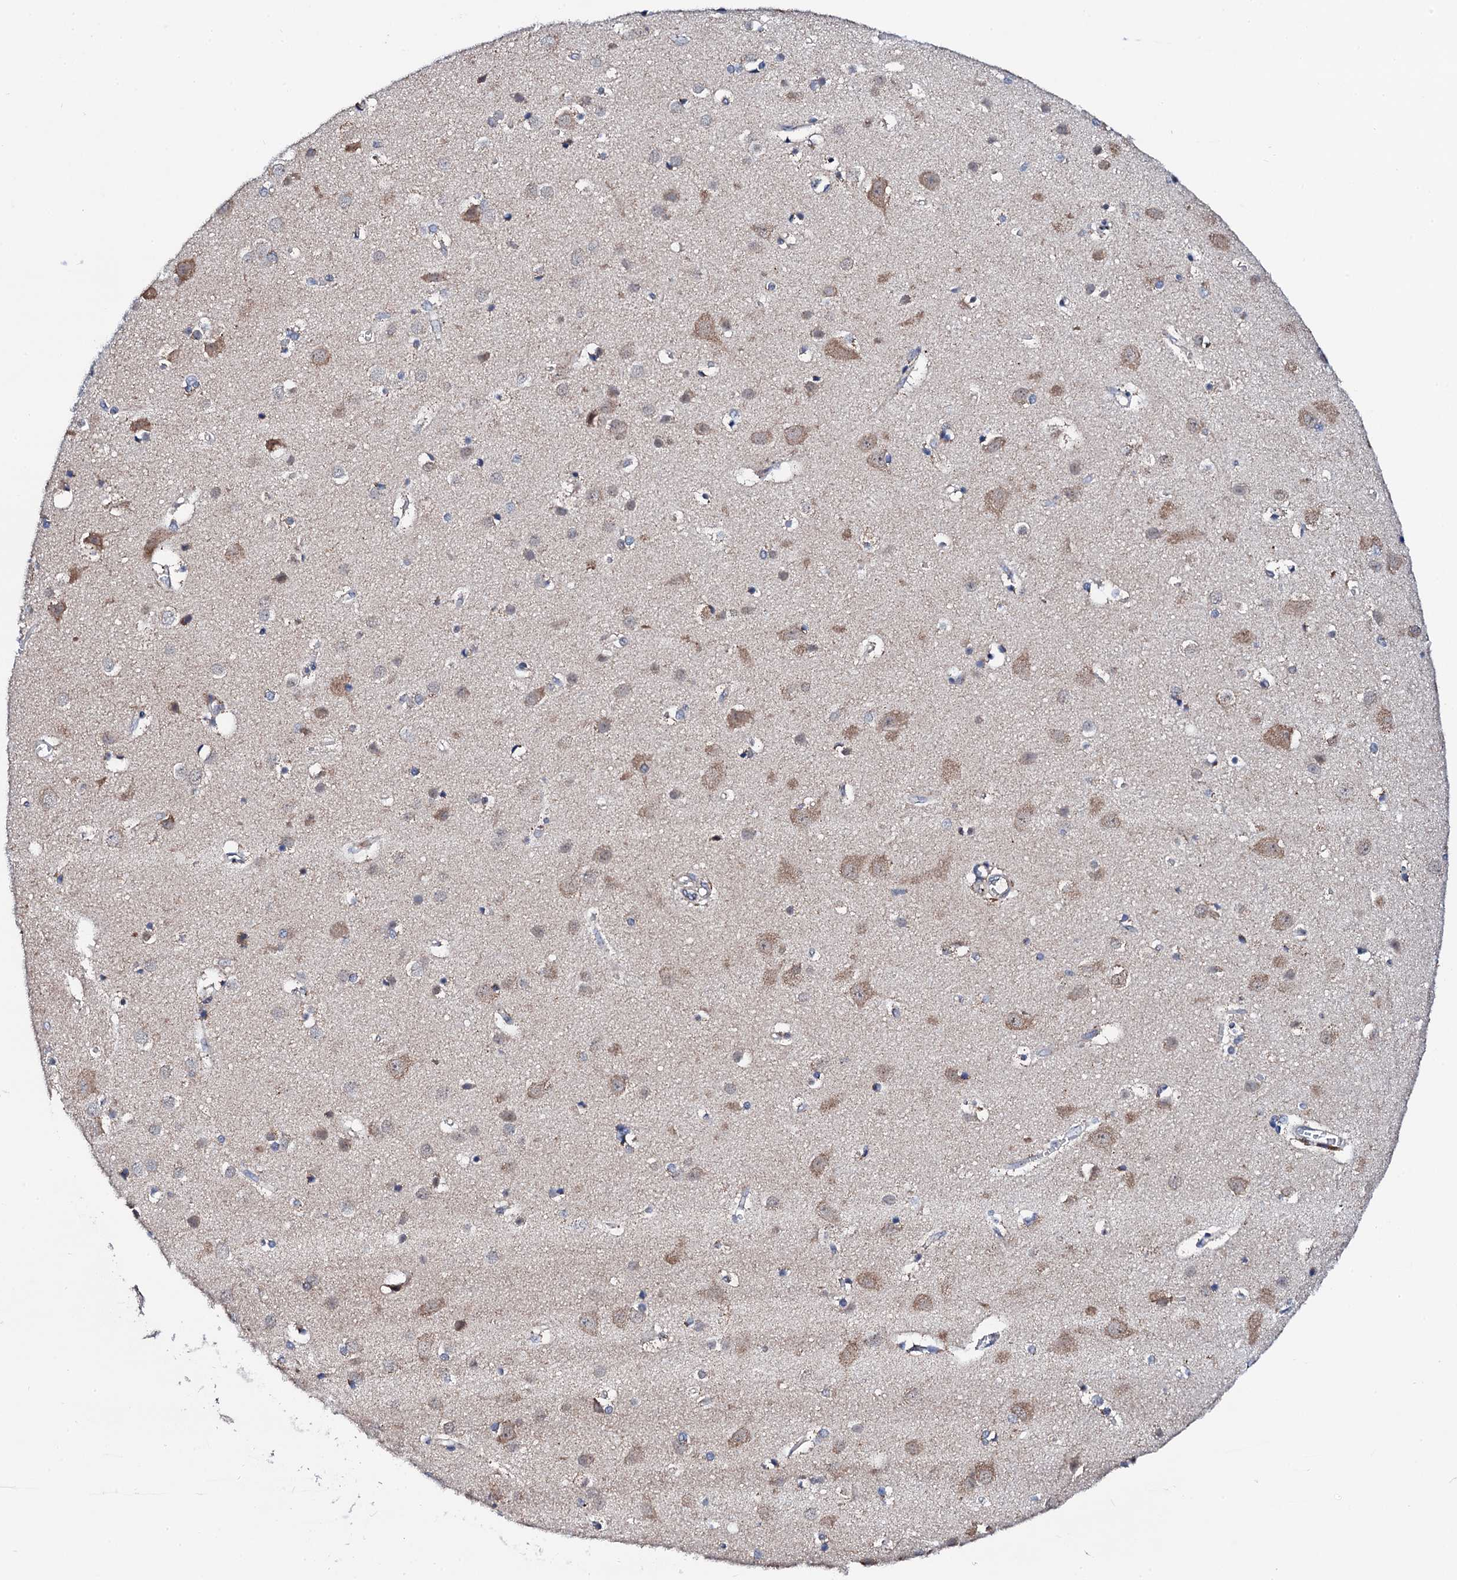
{"staining": {"intensity": "negative", "quantity": "none", "location": "none"}, "tissue": "cerebral cortex", "cell_type": "Endothelial cells", "image_type": "normal", "snomed": [{"axis": "morphology", "description": "Normal tissue, NOS"}, {"axis": "topography", "description": "Cerebral cortex"}], "caption": "Immunohistochemical staining of normal cerebral cortex exhibits no significant staining in endothelial cells. (DAB immunohistochemistry (IHC) visualized using brightfield microscopy, high magnification).", "gene": "COG4", "patient": {"sex": "male", "age": 54}}